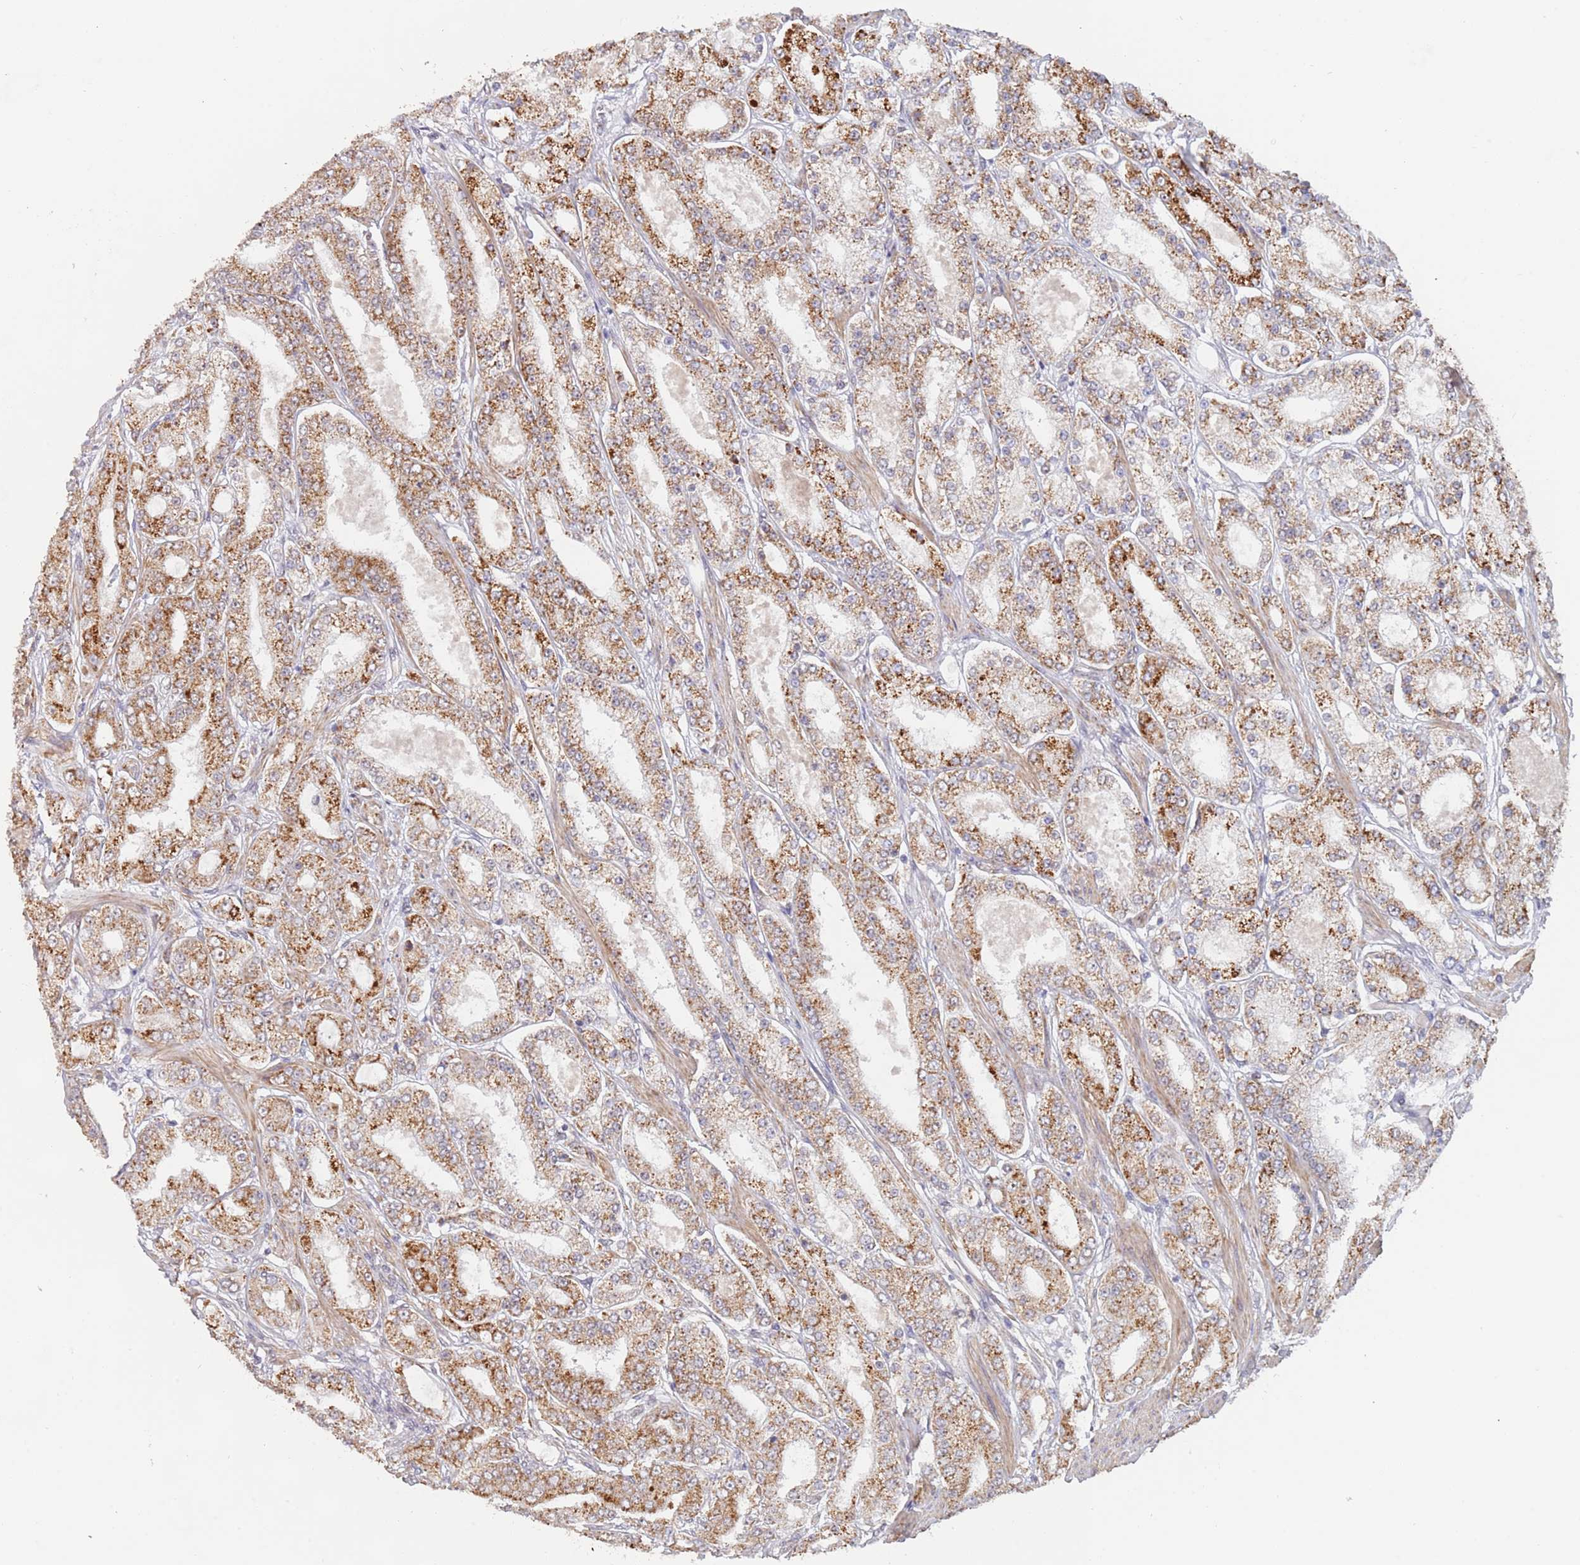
{"staining": {"intensity": "strong", "quantity": "25%-75%", "location": "cytoplasmic/membranous"}, "tissue": "prostate cancer", "cell_type": "Tumor cells", "image_type": "cancer", "snomed": [{"axis": "morphology", "description": "Adenocarcinoma, High grade"}, {"axis": "topography", "description": "Prostate"}], "caption": "Immunohistochemical staining of human prostate cancer demonstrates high levels of strong cytoplasmic/membranous positivity in about 25%-75% of tumor cells.", "gene": "UQCC3", "patient": {"sex": "male", "age": 68}}